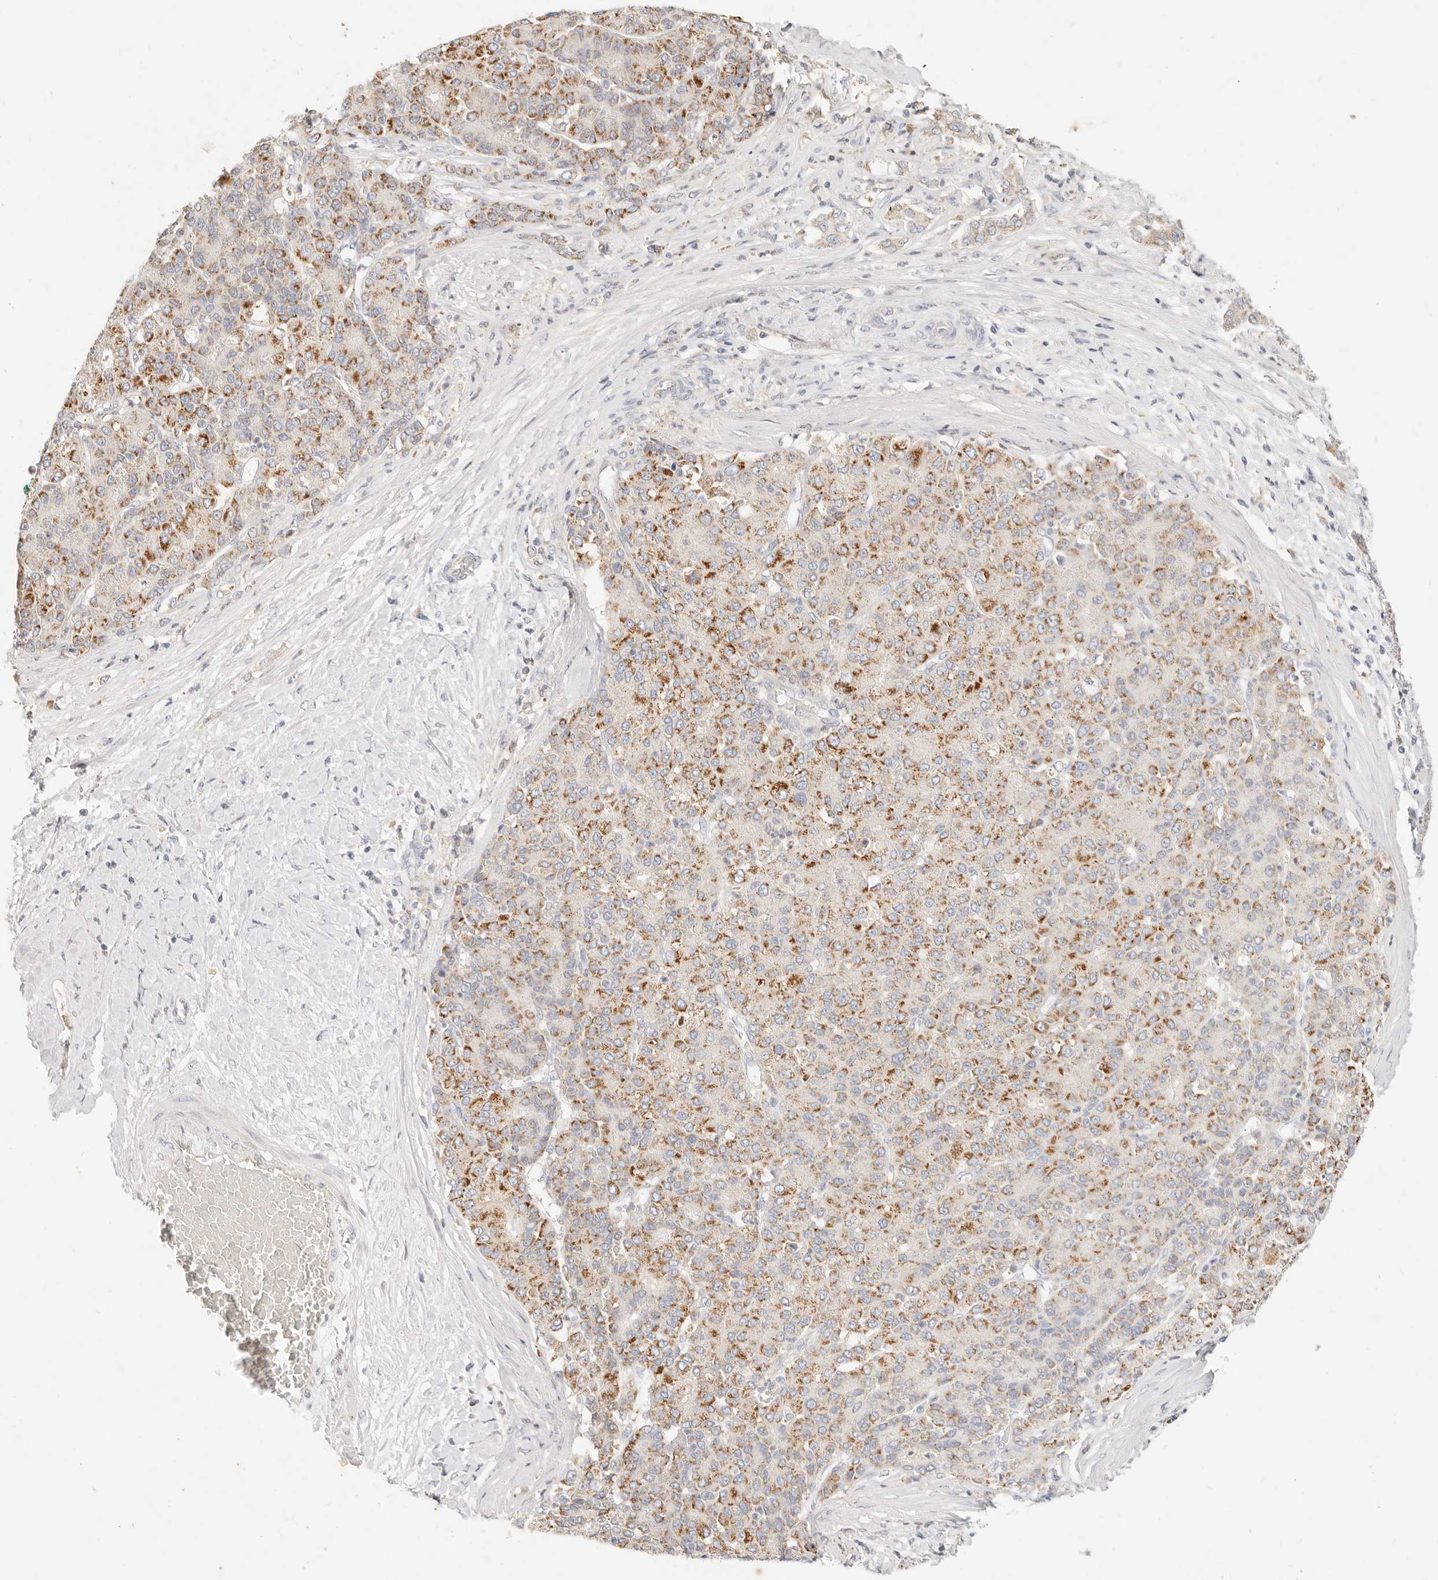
{"staining": {"intensity": "moderate", "quantity": ">75%", "location": "cytoplasmic/membranous"}, "tissue": "liver cancer", "cell_type": "Tumor cells", "image_type": "cancer", "snomed": [{"axis": "morphology", "description": "Carcinoma, Hepatocellular, NOS"}, {"axis": "topography", "description": "Liver"}], "caption": "DAB (3,3'-diaminobenzidine) immunohistochemical staining of human liver cancer (hepatocellular carcinoma) shows moderate cytoplasmic/membranous protein expression in about >75% of tumor cells.", "gene": "ACOX1", "patient": {"sex": "male", "age": 65}}